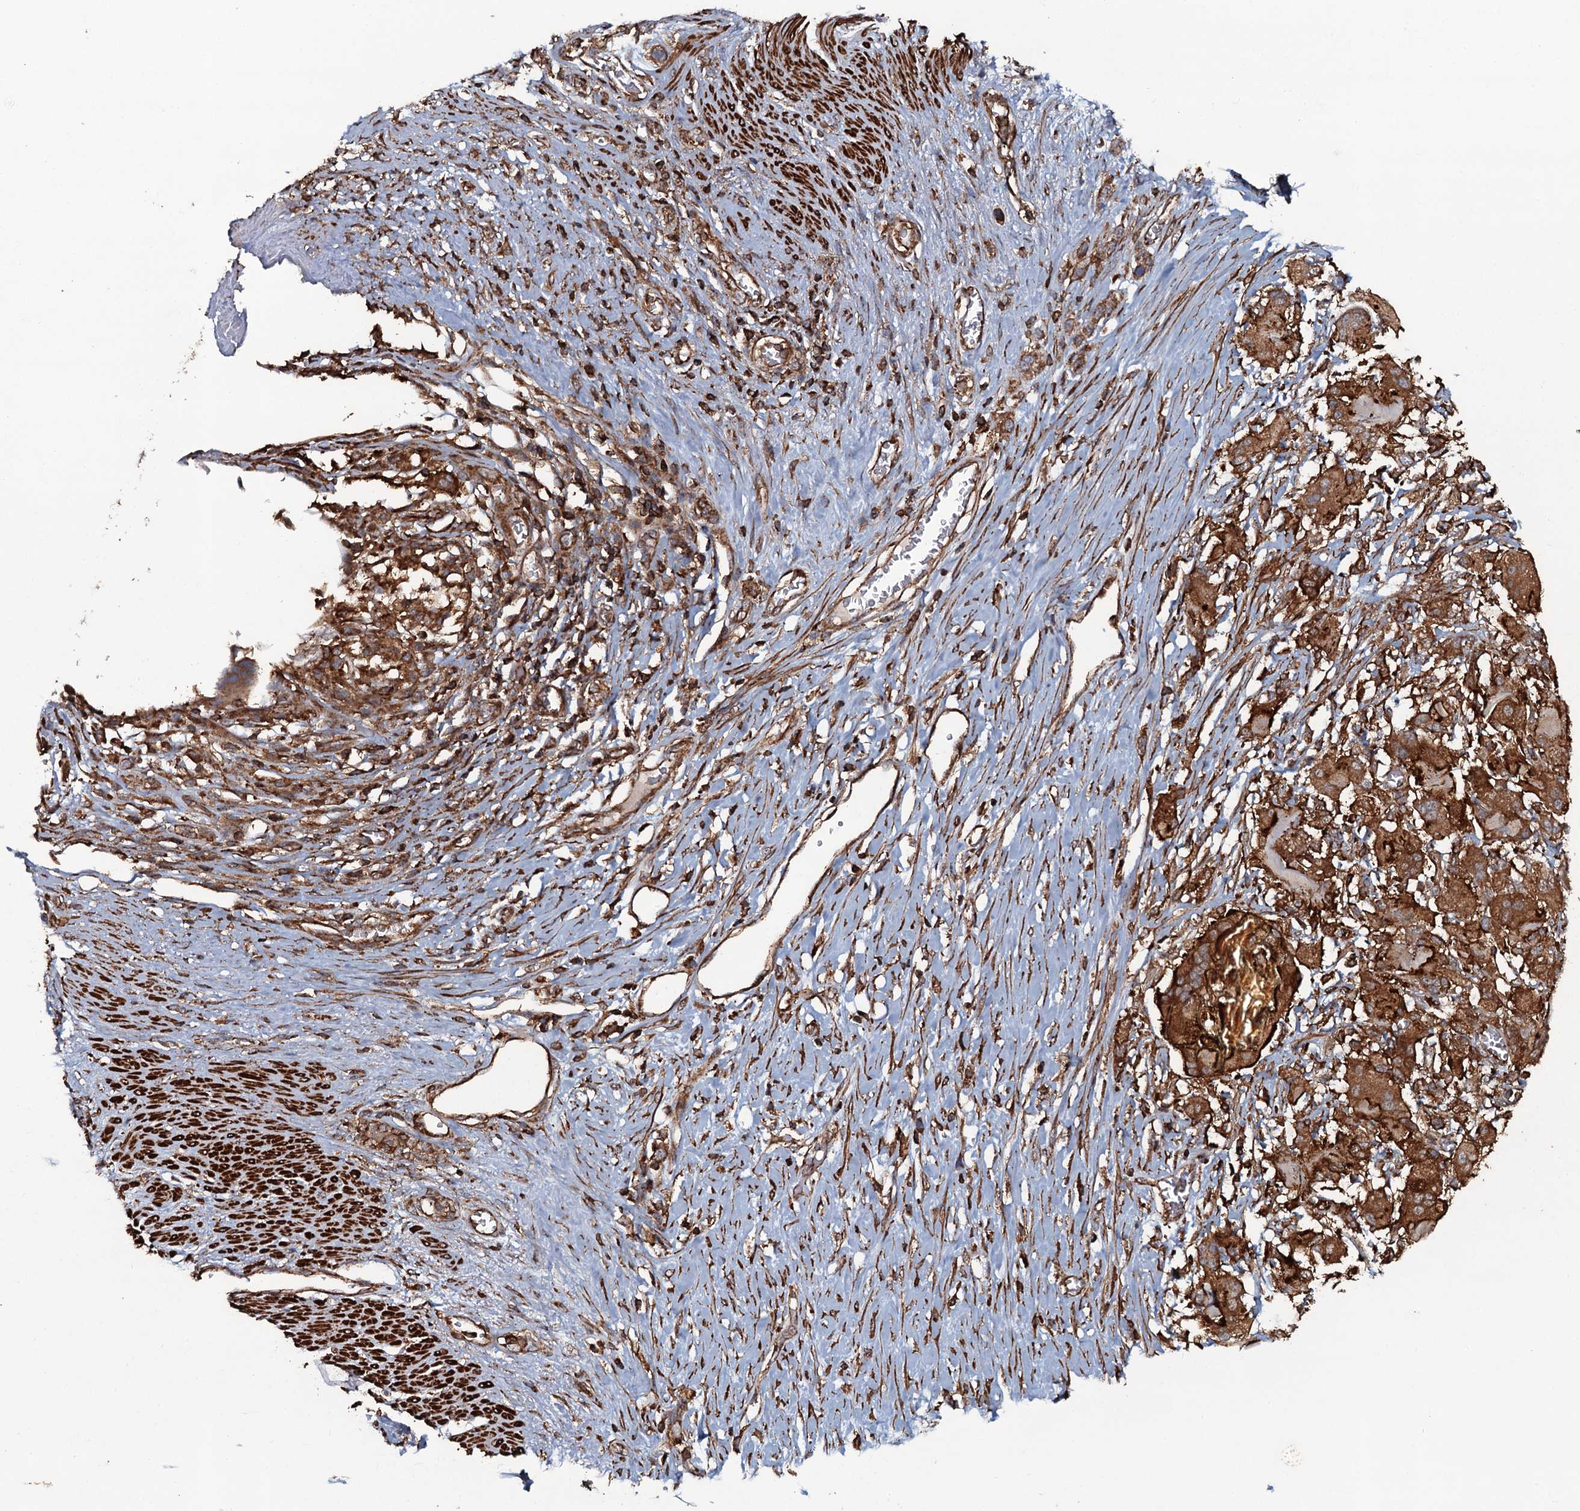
{"staining": {"intensity": "strong", "quantity": ">75%", "location": "cytoplasmic/membranous"}, "tissue": "stomach cancer", "cell_type": "Tumor cells", "image_type": "cancer", "snomed": [{"axis": "morphology", "description": "Adenocarcinoma, NOS"}, {"axis": "morphology", "description": "Adenocarcinoma, High grade"}, {"axis": "topography", "description": "Stomach, upper"}, {"axis": "topography", "description": "Stomach, lower"}], "caption": "Human adenocarcinoma (stomach) stained for a protein (brown) exhibits strong cytoplasmic/membranous positive positivity in approximately >75% of tumor cells.", "gene": "VWA8", "patient": {"sex": "female", "age": 65}}